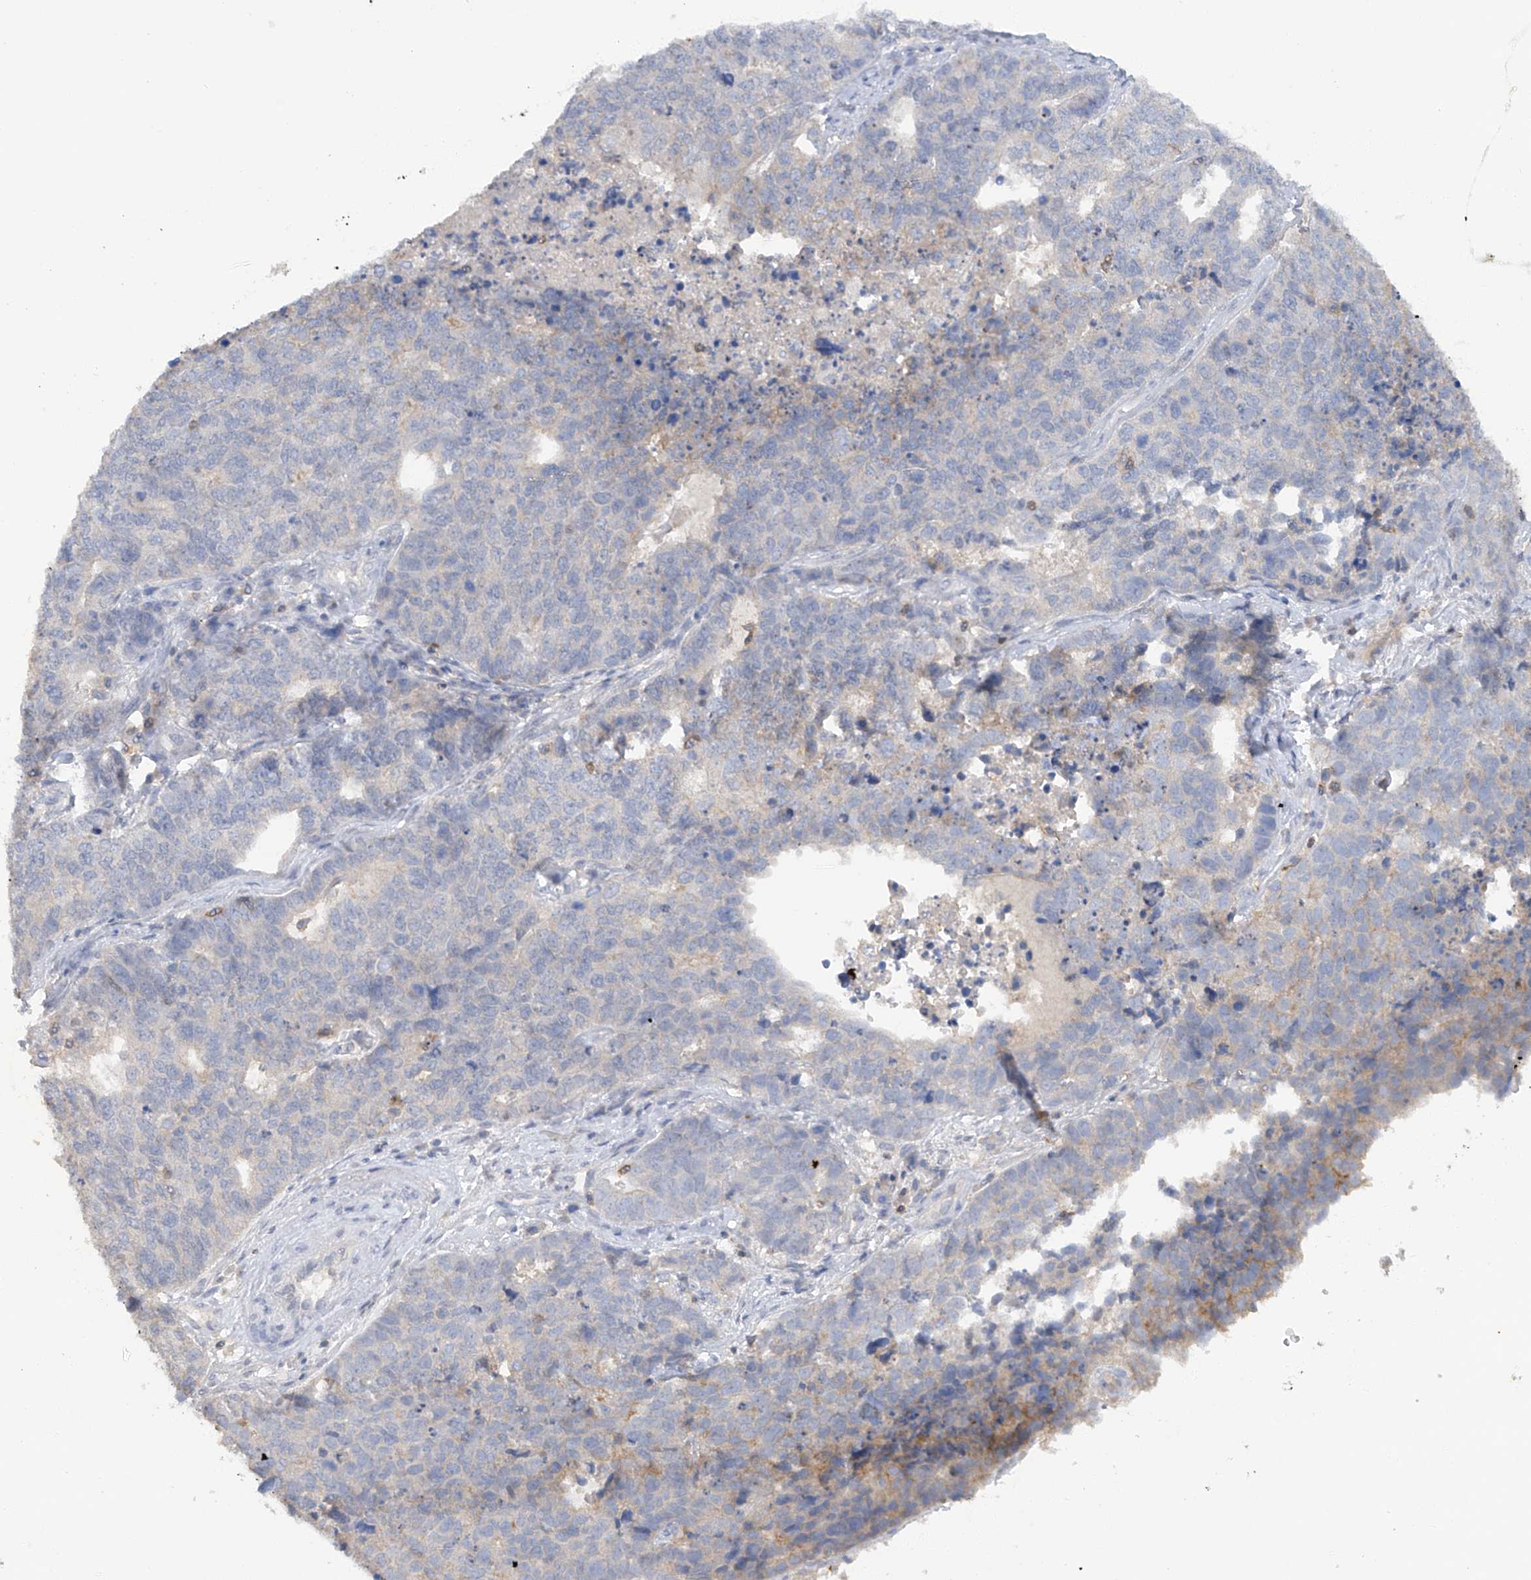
{"staining": {"intensity": "negative", "quantity": "none", "location": "none"}, "tissue": "cervical cancer", "cell_type": "Tumor cells", "image_type": "cancer", "snomed": [{"axis": "morphology", "description": "Squamous cell carcinoma, NOS"}, {"axis": "topography", "description": "Cervix"}], "caption": "There is no significant positivity in tumor cells of squamous cell carcinoma (cervical). Brightfield microscopy of immunohistochemistry (IHC) stained with DAB (brown) and hematoxylin (blue), captured at high magnification.", "gene": "HAS3", "patient": {"sex": "female", "age": 63}}